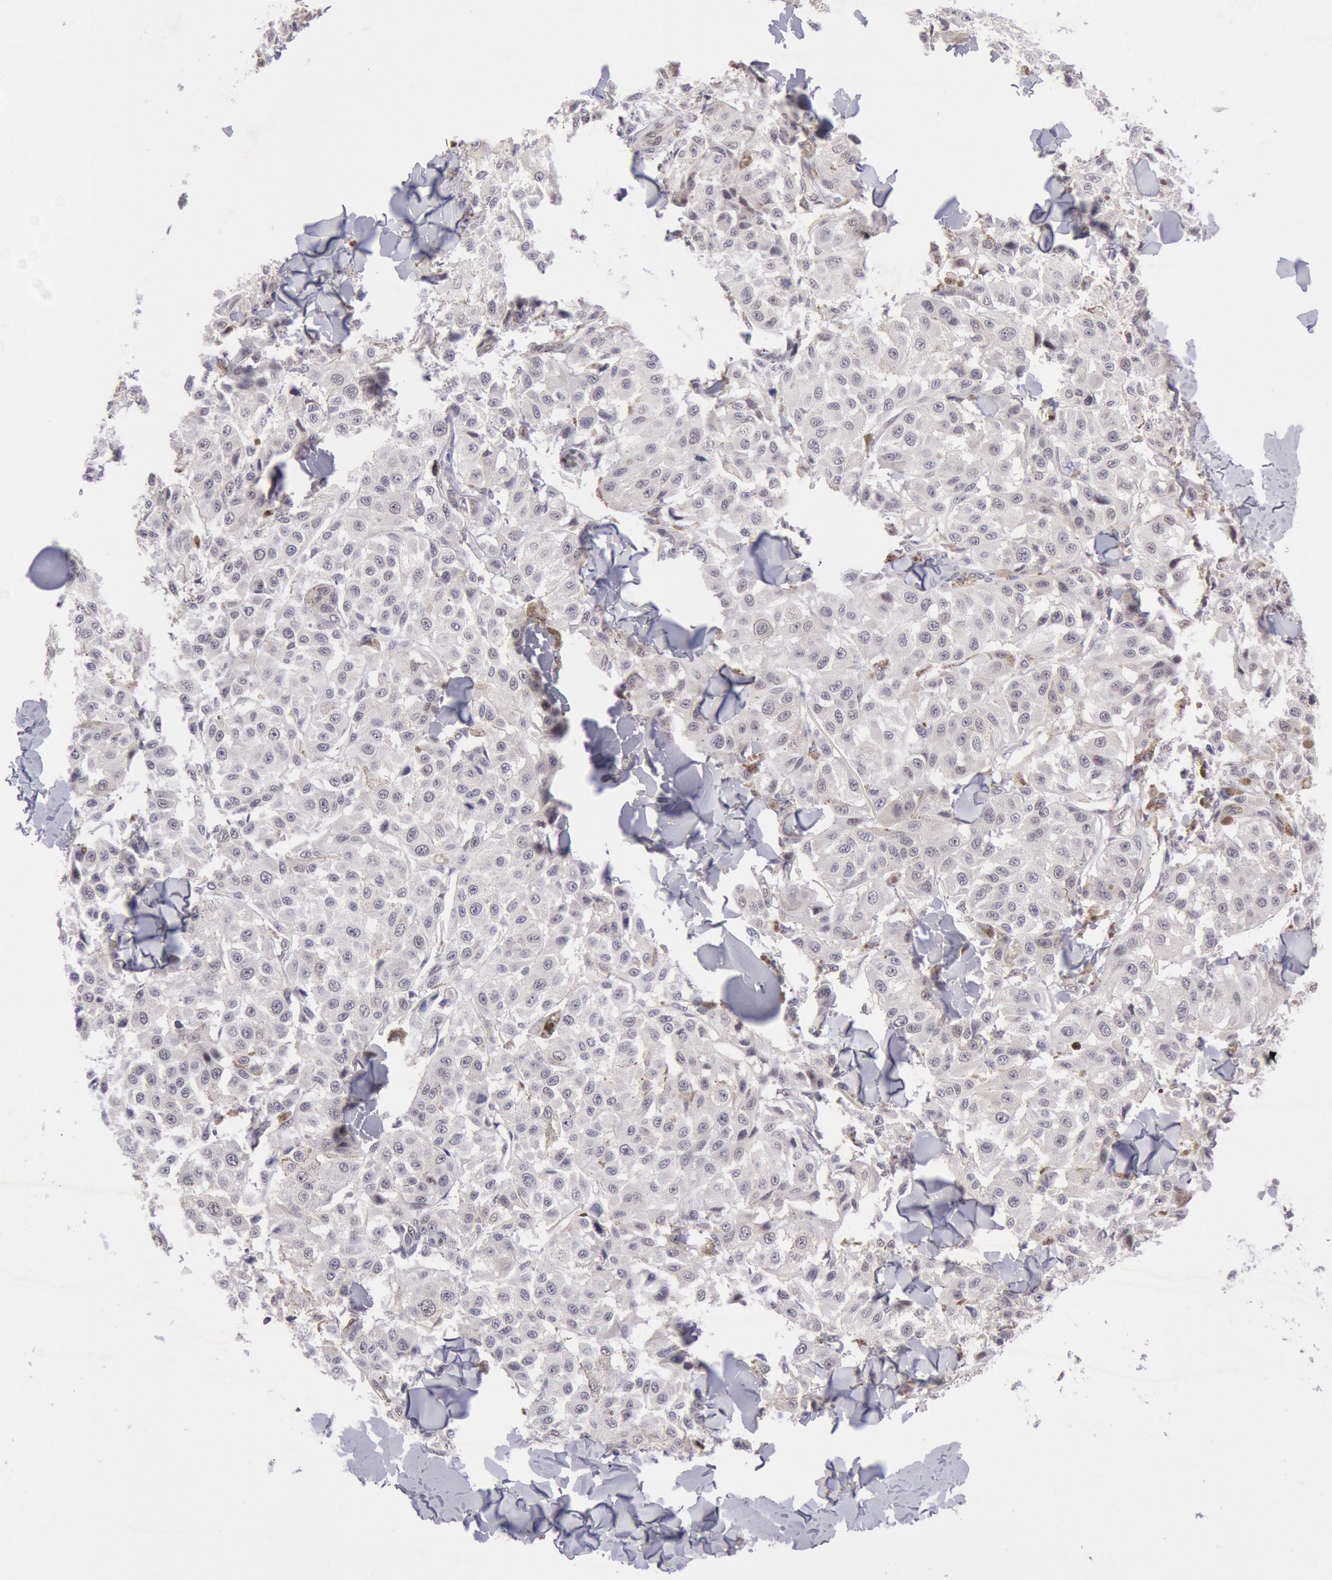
{"staining": {"intensity": "weak", "quantity": "<25%", "location": "nuclear"}, "tissue": "melanoma", "cell_type": "Tumor cells", "image_type": "cancer", "snomed": [{"axis": "morphology", "description": "Malignant melanoma, NOS"}, {"axis": "topography", "description": "Skin"}], "caption": "Immunohistochemistry image of neoplastic tissue: human melanoma stained with DAB shows no significant protein staining in tumor cells.", "gene": "CDKN2B", "patient": {"sex": "female", "age": 64}}